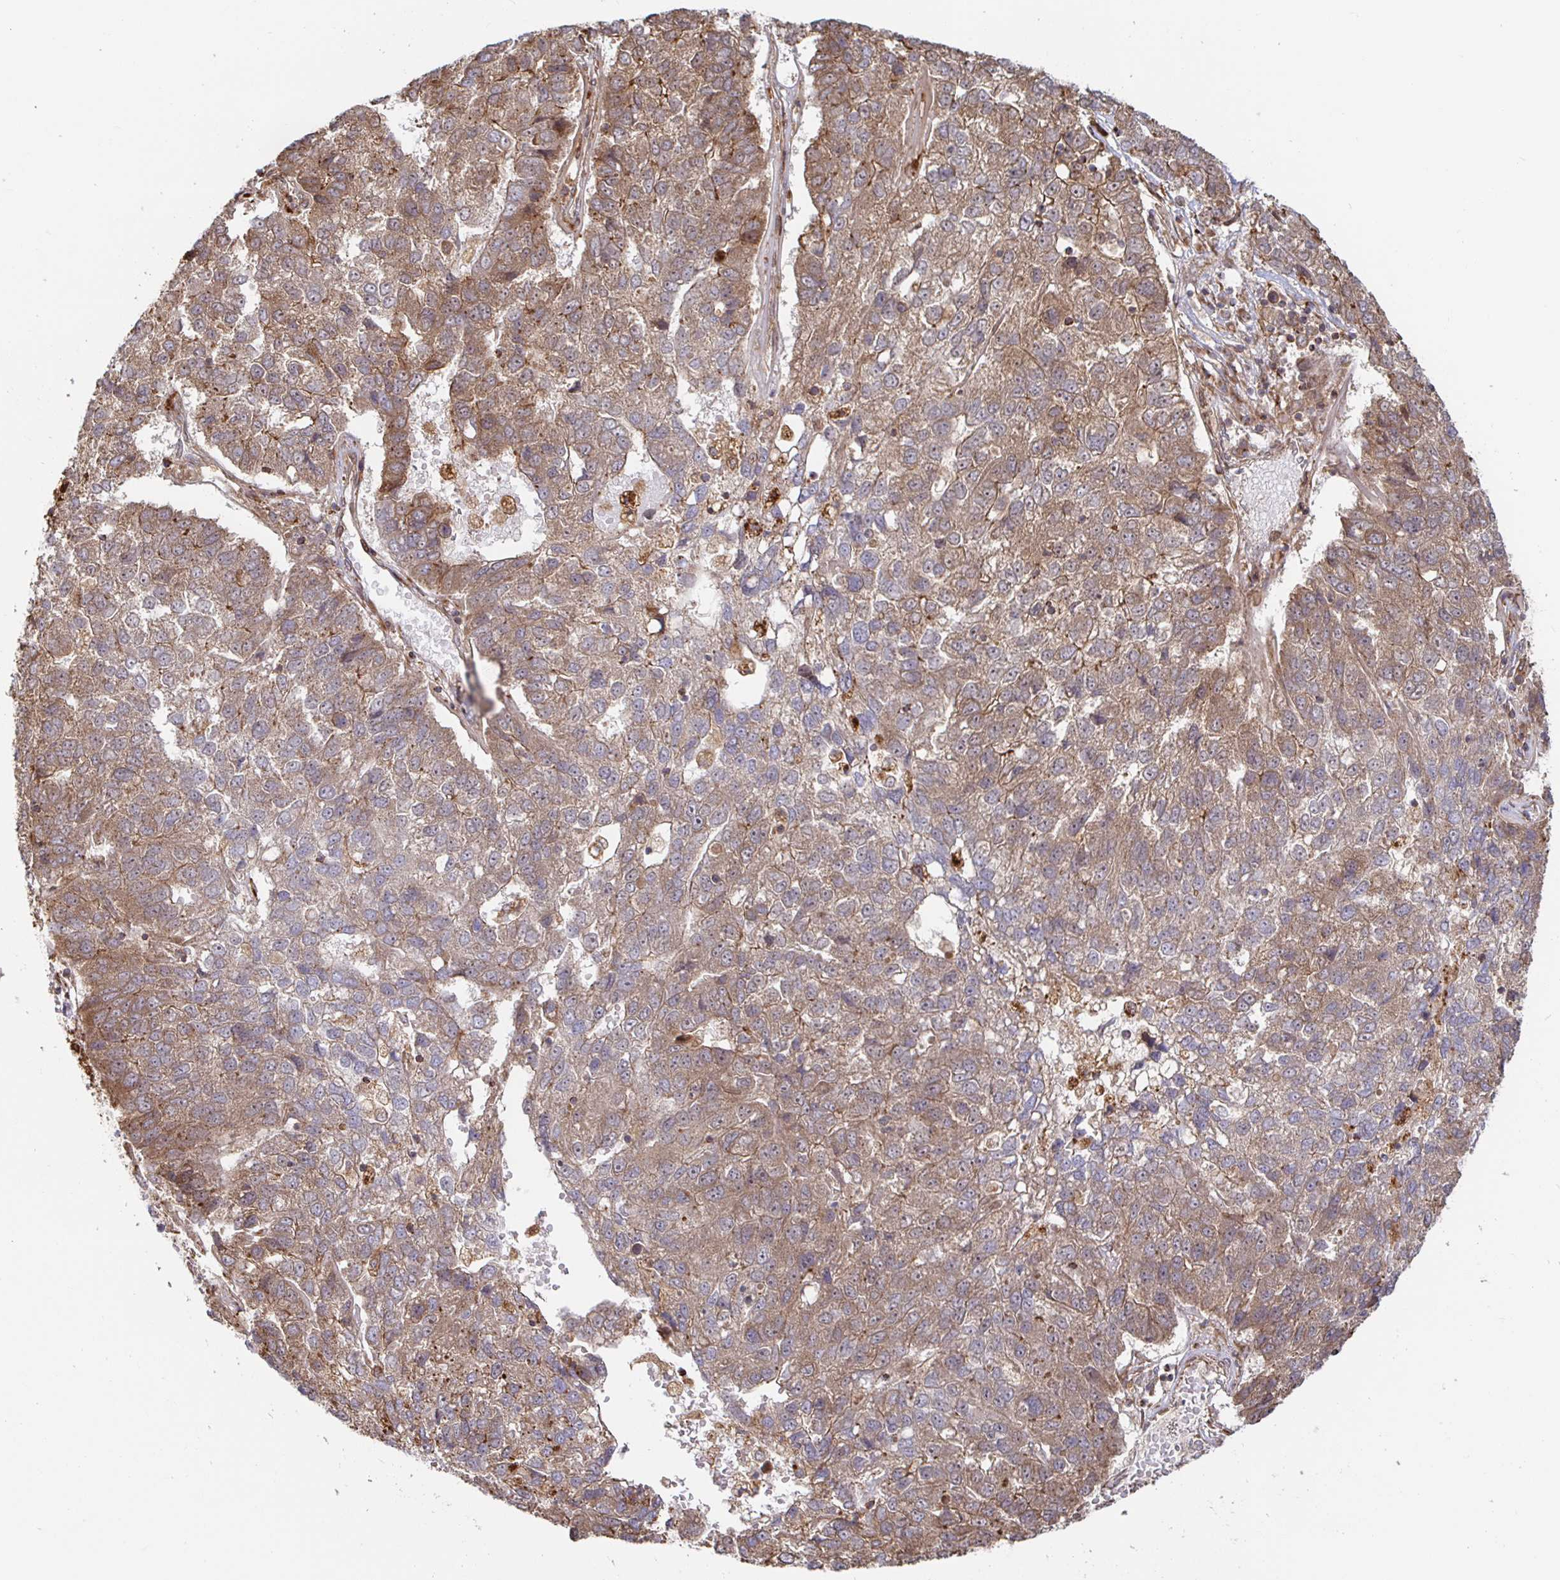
{"staining": {"intensity": "moderate", "quantity": ">75%", "location": "cytoplasmic/membranous"}, "tissue": "pancreatic cancer", "cell_type": "Tumor cells", "image_type": "cancer", "snomed": [{"axis": "morphology", "description": "Adenocarcinoma, NOS"}, {"axis": "topography", "description": "Pancreas"}], "caption": "Immunohistochemistry (IHC) micrograph of neoplastic tissue: human pancreatic cancer stained using immunohistochemistry (IHC) shows medium levels of moderate protein expression localized specifically in the cytoplasmic/membranous of tumor cells, appearing as a cytoplasmic/membranous brown color.", "gene": "STRAP", "patient": {"sex": "female", "age": 61}}